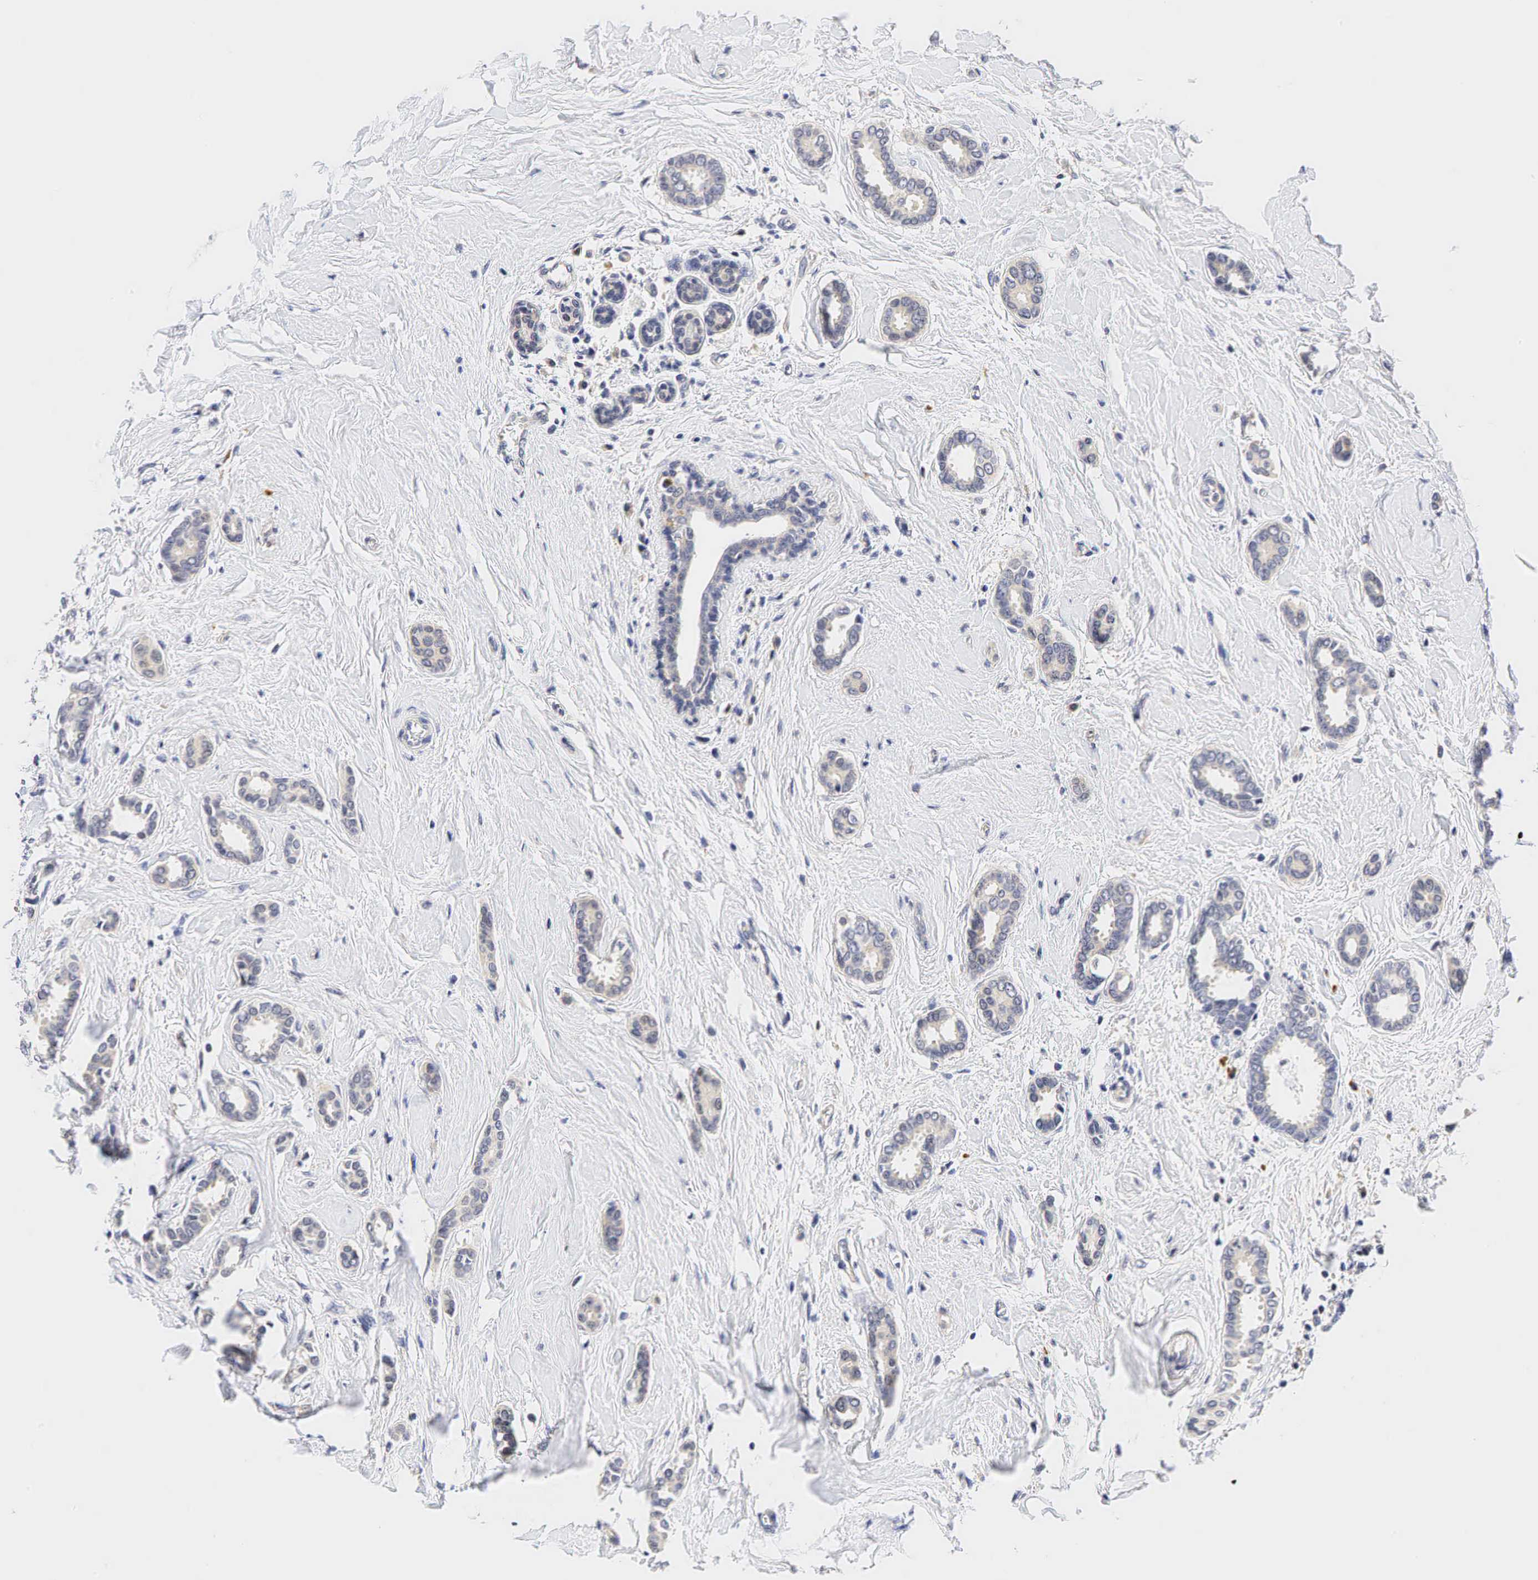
{"staining": {"intensity": "negative", "quantity": "none", "location": "none"}, "tissue": "breast cancer", "cell_type": "Tumor cells", "image_type": "cancer", "snomed": [{"axis": "morphology", "description": "Duct carcinoma"}, {"axis": "topography", "description": "Breast"}], "caption": "Tumor cells show no significant protein expression in breast cancer. Brightfield microscopy of IHC stained with DAB (brown) and hematoxylin (blue), captured at high magnification.", "gene": "CCND1", "patient": {"sex": "female", "age": 50}}